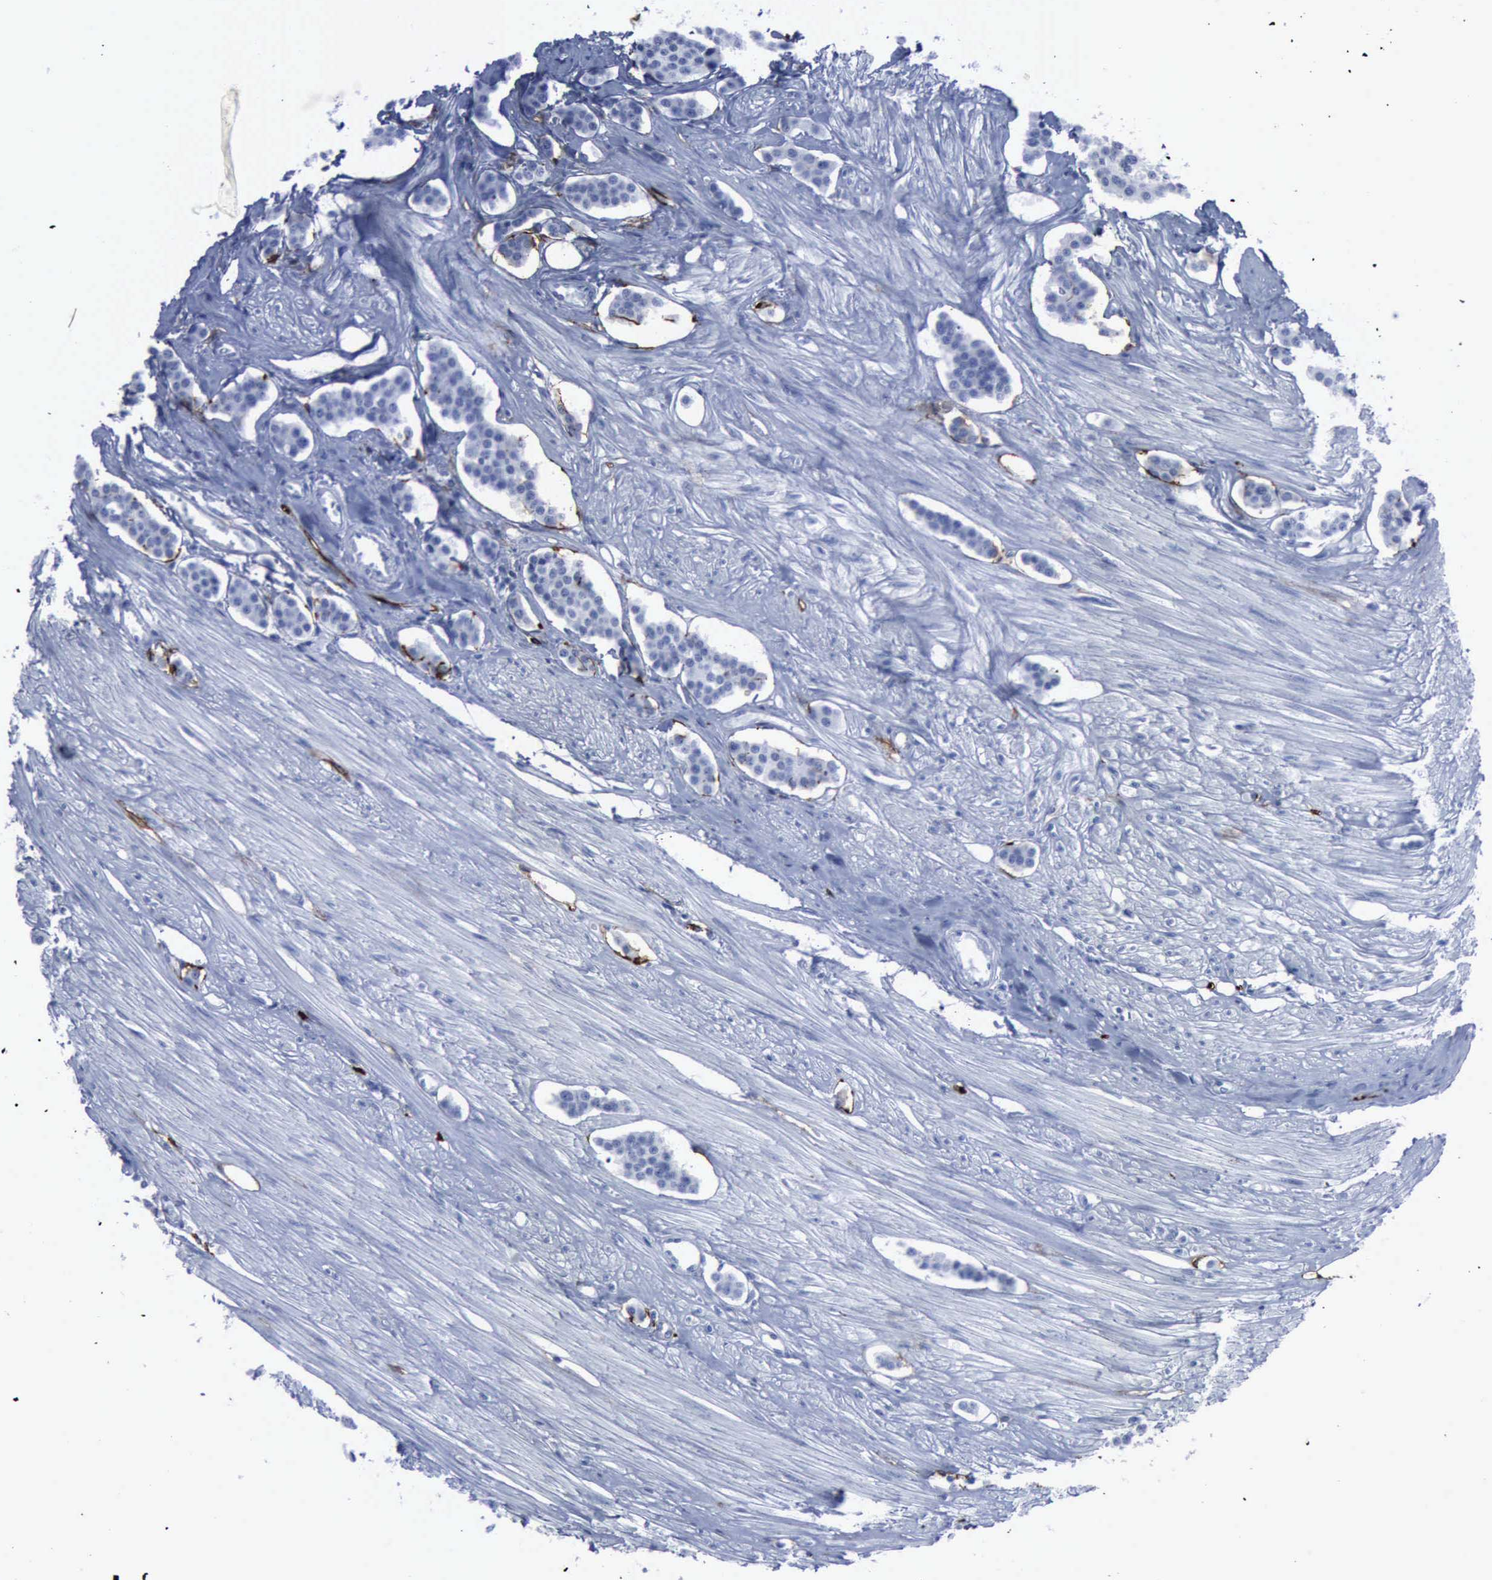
{"staining": {"intensity": "negative", "quantity": "none", "location": "none"}, "tissue": "carcinoid", "cell_type": "Tumor cells", "image_type": "cancer", "snomed": [{"axis": "morphology", "description": "Carcinoid, malignant, NOS"}, {"axis": "topography", "description": "Small intestine"}], "caption": "Image shows no significant protein staining in tumor cells of carcinoid.", "gene": "NGFR", "patient": {"sex": "male", "age": 60}}